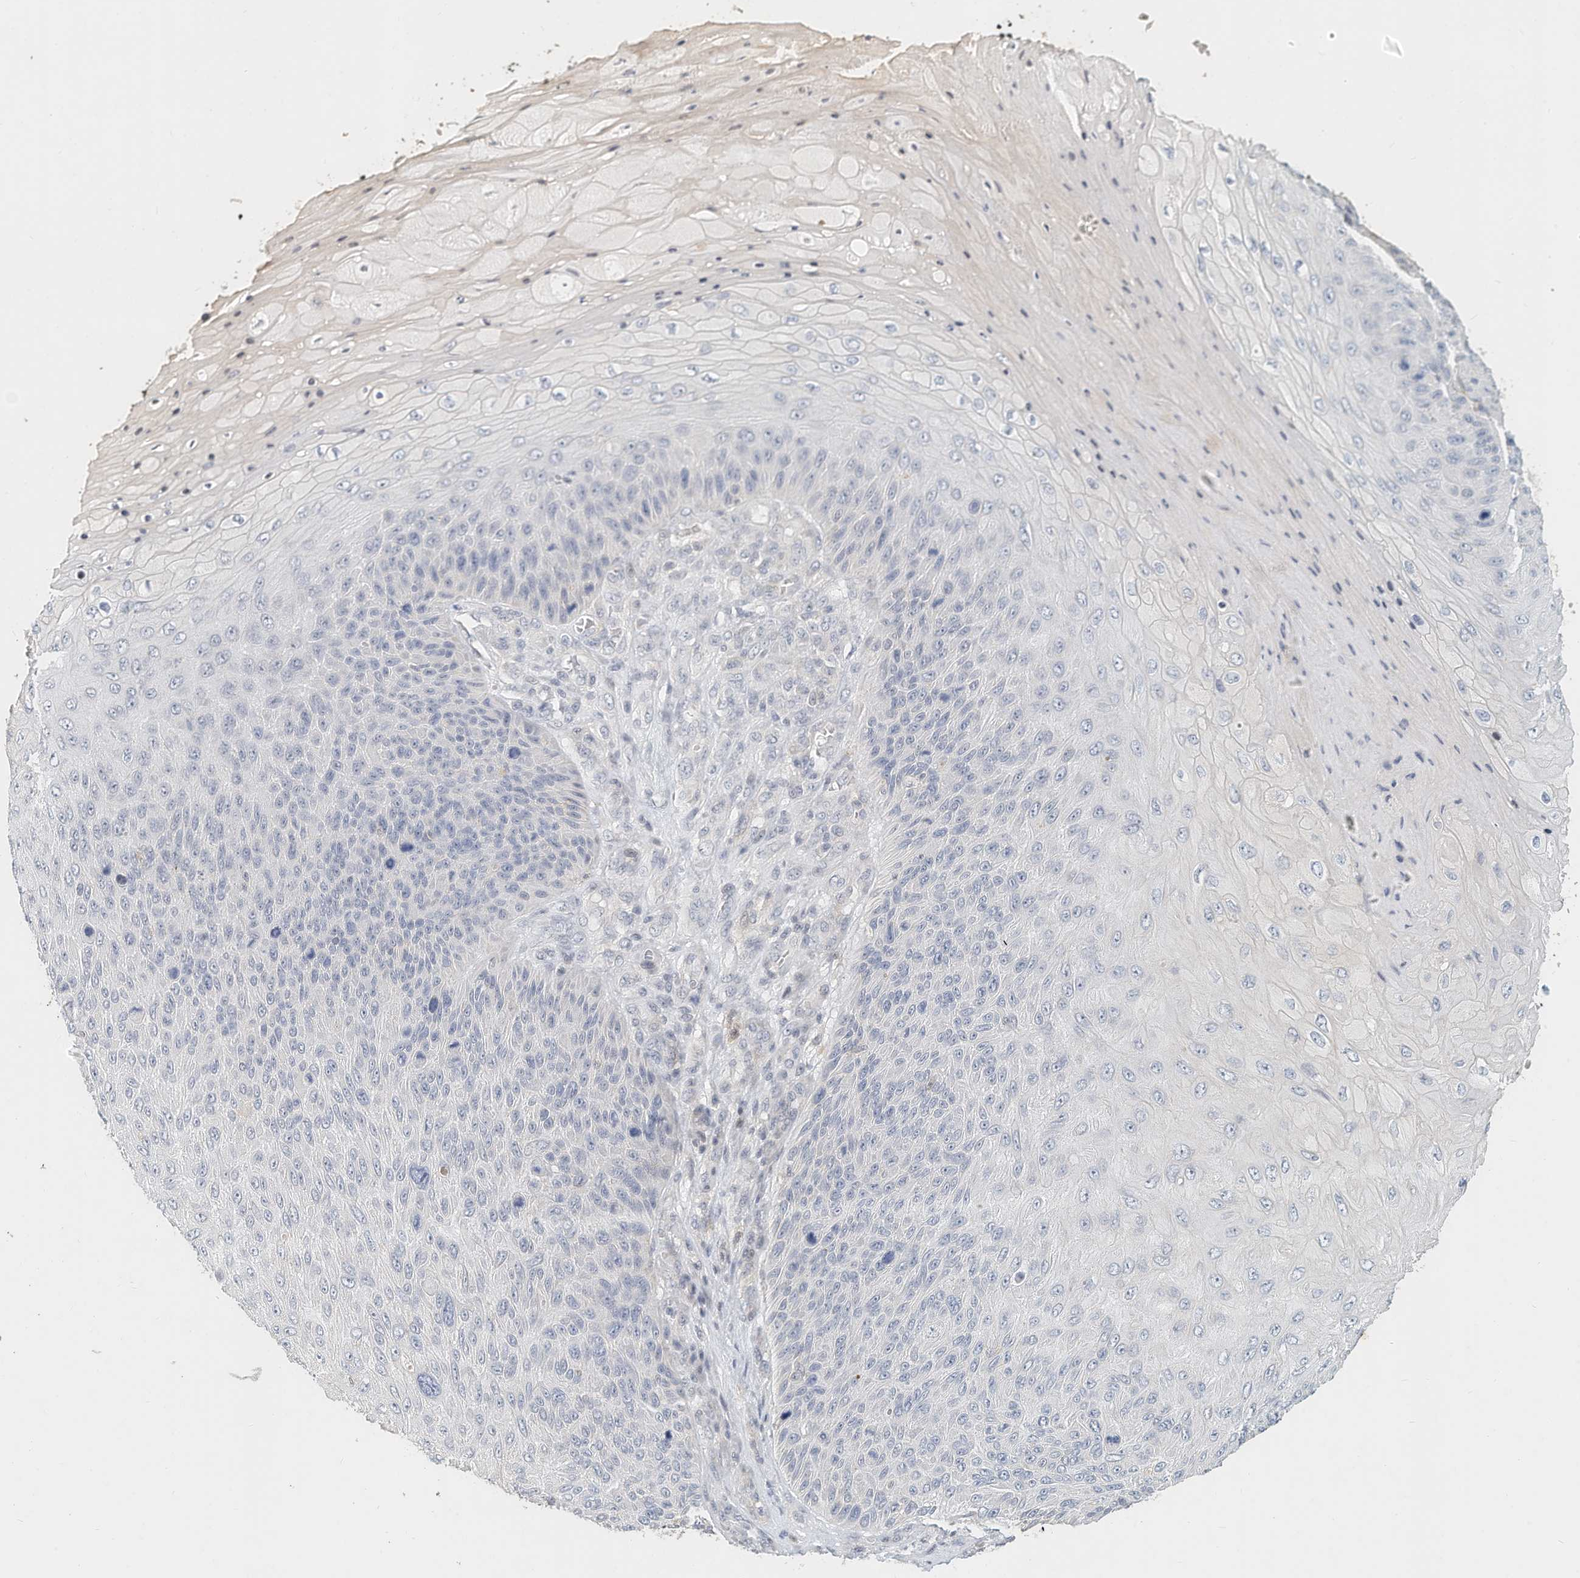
{"staining": {"intensity": "negative", "quantity": "none", "location": "none"}, "tissue": "skin cancer", "cell_type": "Tumor cells", "image_type": "cancer", "snomed": [{"axis": "morphology", "description": "Squamous cell carcinoma, NOS"}, {"axis": "topography", "description": "Skin"}], "caption": "Tumor cells show no significant protein expression in squamous cell carcinoma (skin).", "gene": "MICAL1", "patient": {"sex": "female", "age": 88}}